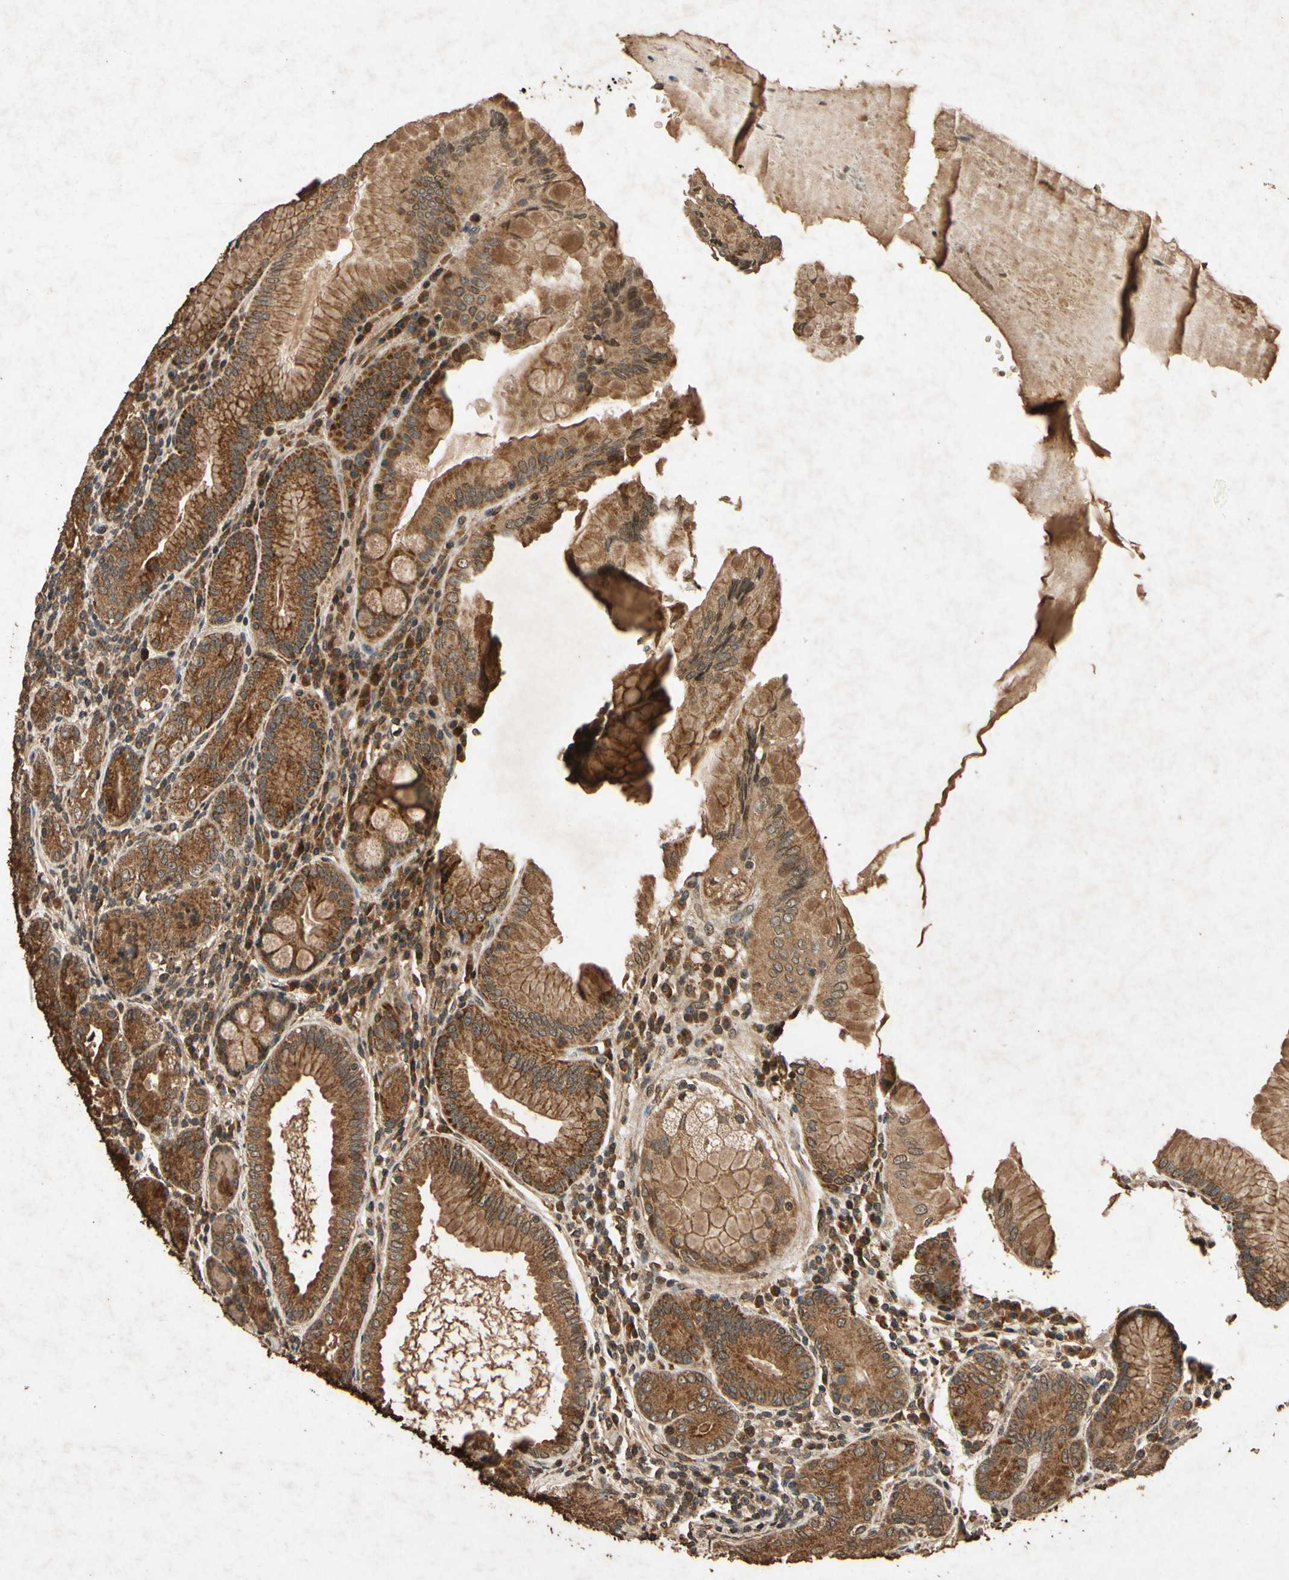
{"staining": {"intensity": "strong", "quantity": ">75%", "location": "cytoplasmic/membranous"}, "tissue": "stomach", "cell_type": "Glandular cells", "image_type": "normal", "snomed": [{"axis": "morphology", "description": "Normal tissue, NOS"}, {"axis": "topography", "description": "Stomach, lower"}], "caption": "Normal stomach displays strong cytoplasmic/membranous expression in about >75% of glandular cells (DAB IHC with brightfield microscopy, high magnification)..", "gene": "TXN2", "patient": {"sex": "female", "age": 76}}